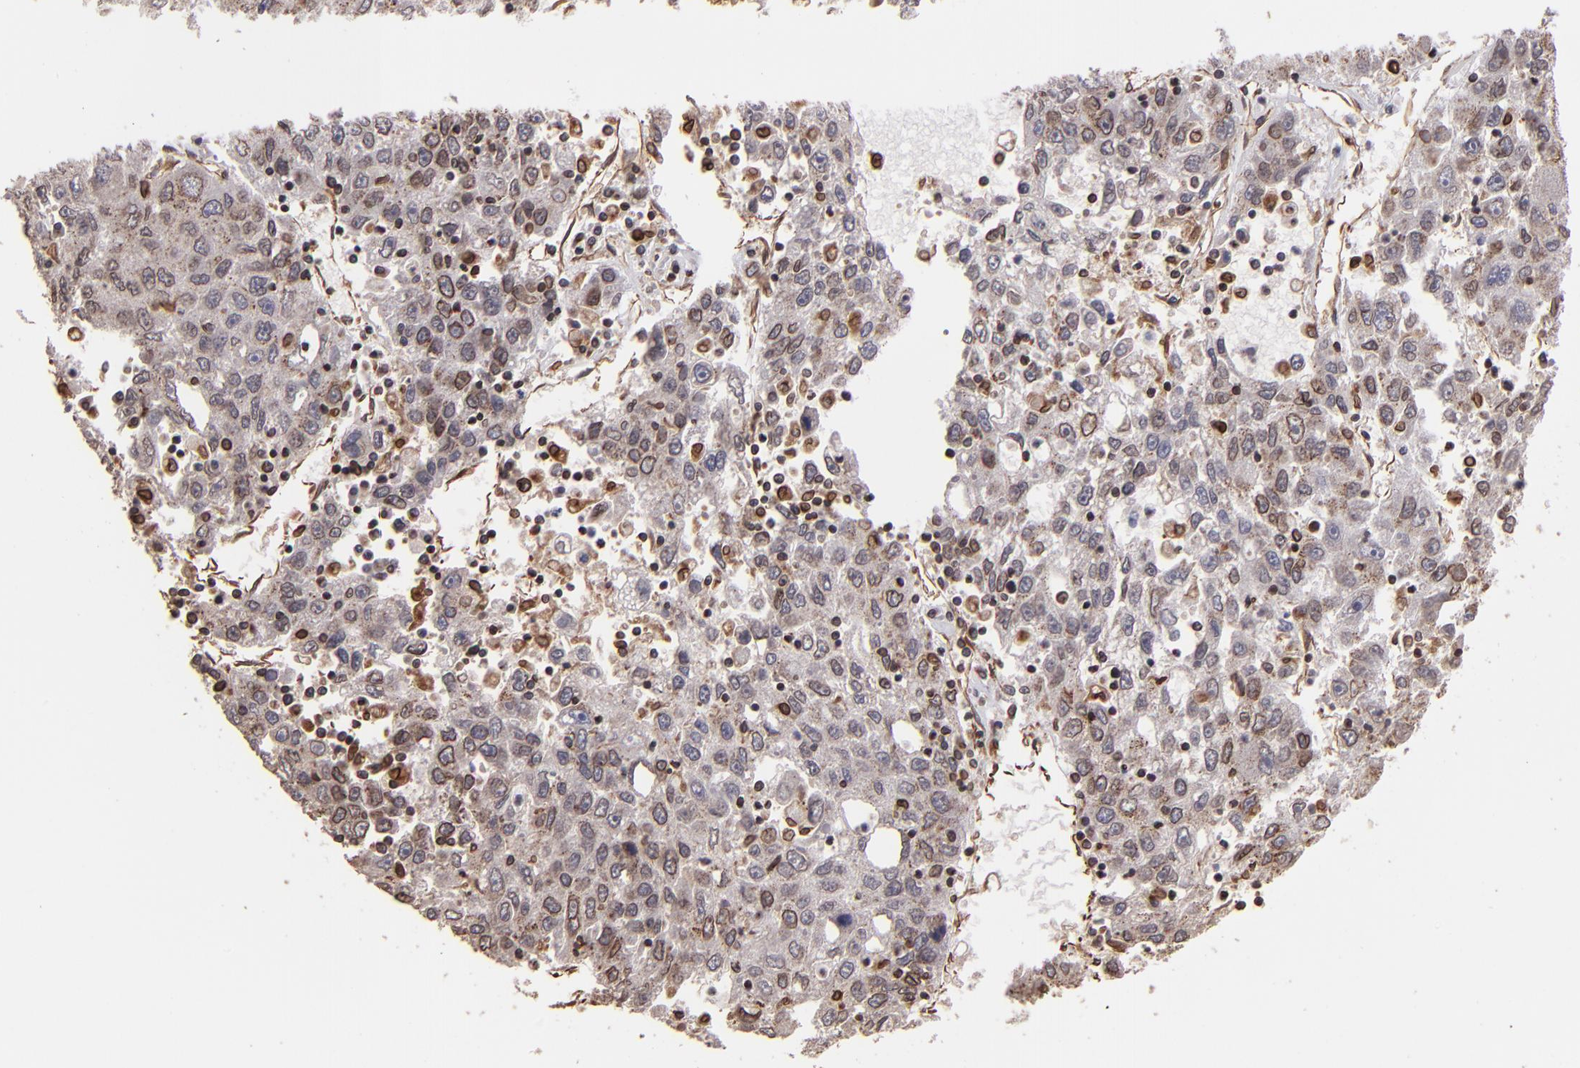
{"staining": {"intensity": "negative", "quantity": "none", "location": "none"}, "tissue": "liver cancer", "cell_type": "Tumor cells", "image_type": "cancer", "snomed": [{"axis": "morphology", "description": "Carcinoma, Hepatocellular, NOS"}, {"axis": "topography", "description": "Liver"}], "caption": "Photomicrograph shows no protein expression in tumor cells of liver cancer tissue.", "gene": "TRIP11", "patient": {"sex": "male", "age": 49}}